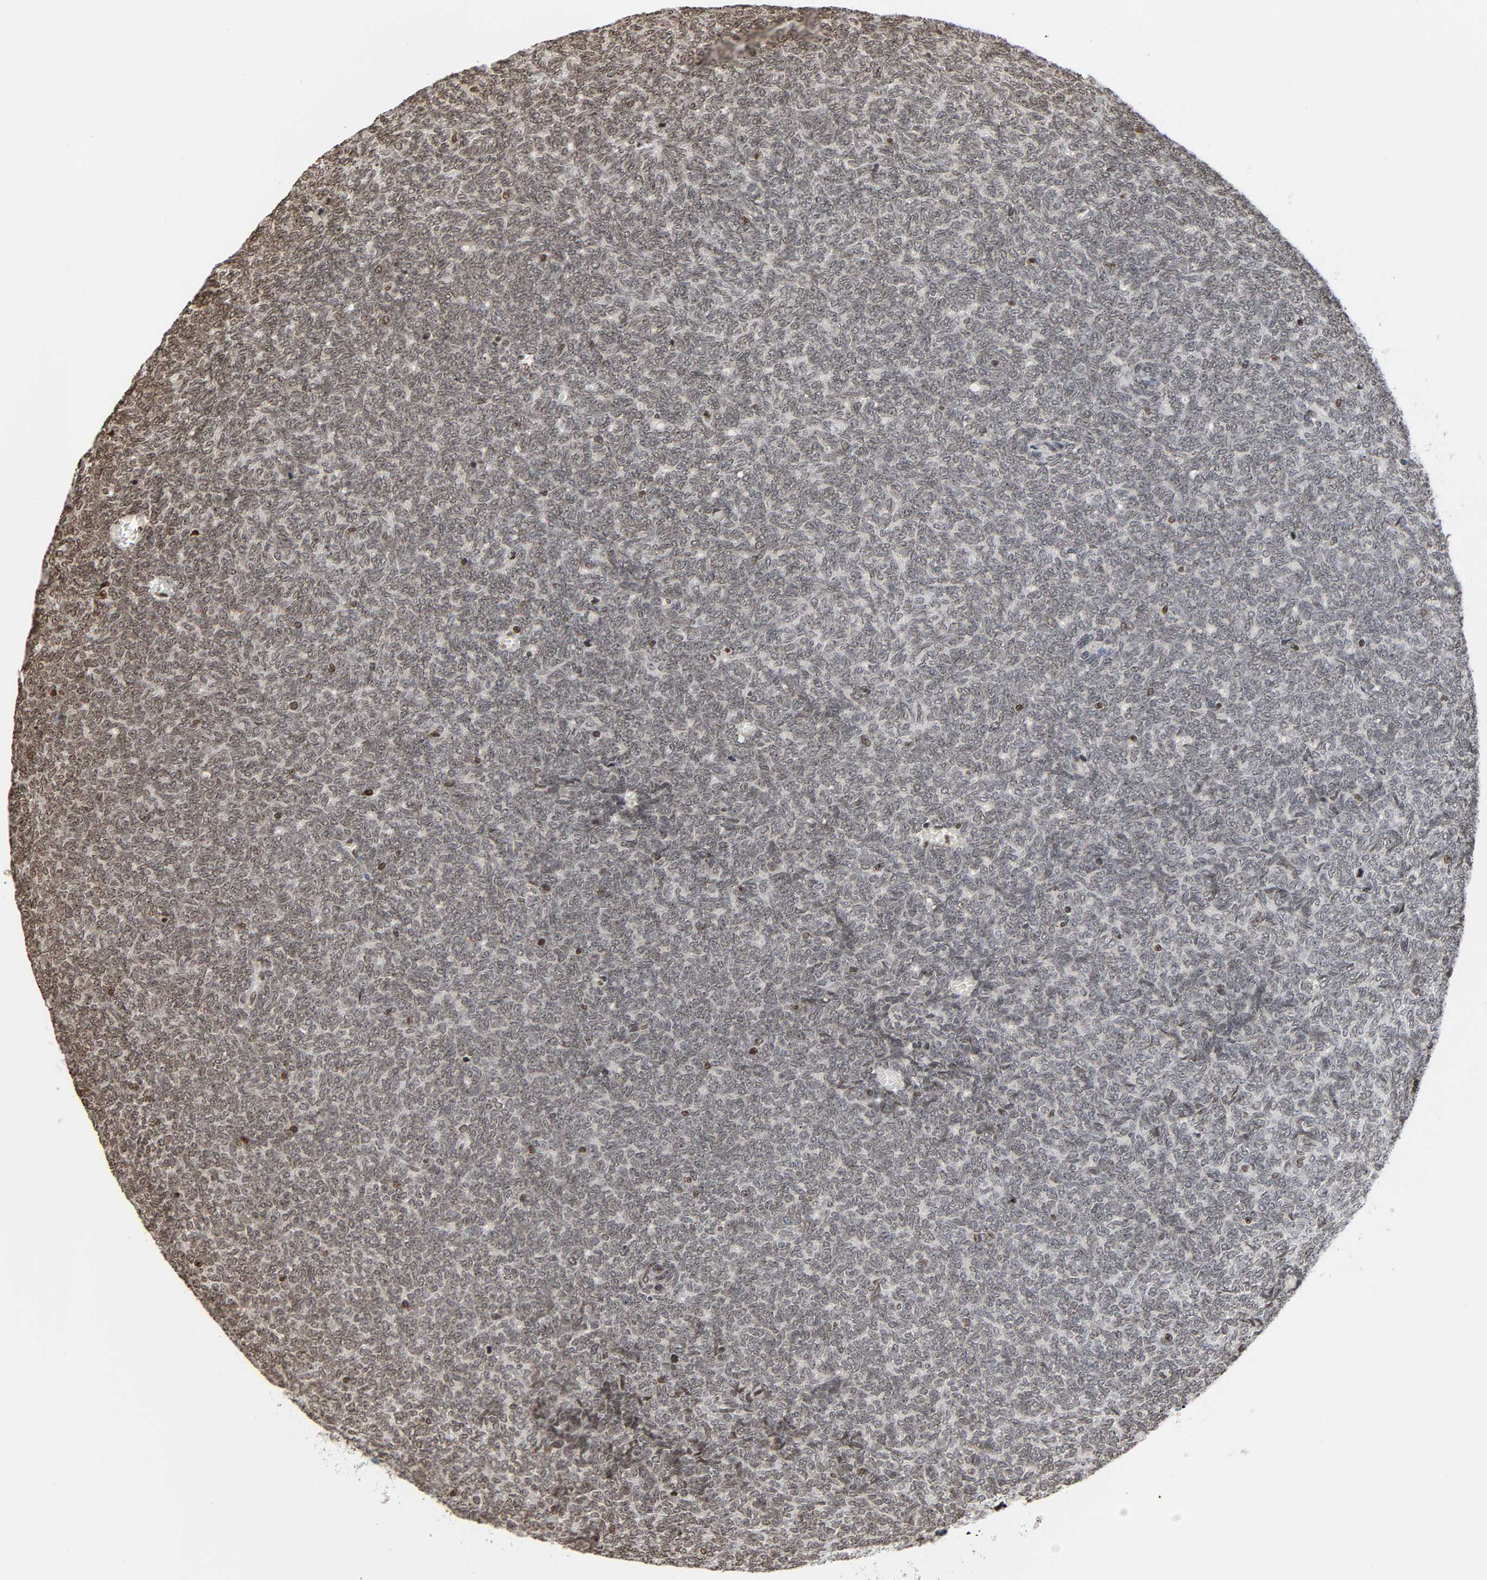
{"staining": {"intensity": "moderate", "quantity": ">75%", "location": "nuclear"}, "tissue": "renal cancer", "cell_type": "Tumor cells", "image_type": "cancer", "snomed": [{"axis": "morphology", "description": "Neoplasm, malignant, NOS"}, {"axis": "topography", "description": "Kidney"}], "caption": "IHC histopathology image of renal cancer (malignant neoplasm) stained for a protein (brown), which shows medium levels of moderate nuclear positivity in about >75% of tumor cells.", "gene": "HOXA6", "patient": {"sex": "male", "age": 28}}